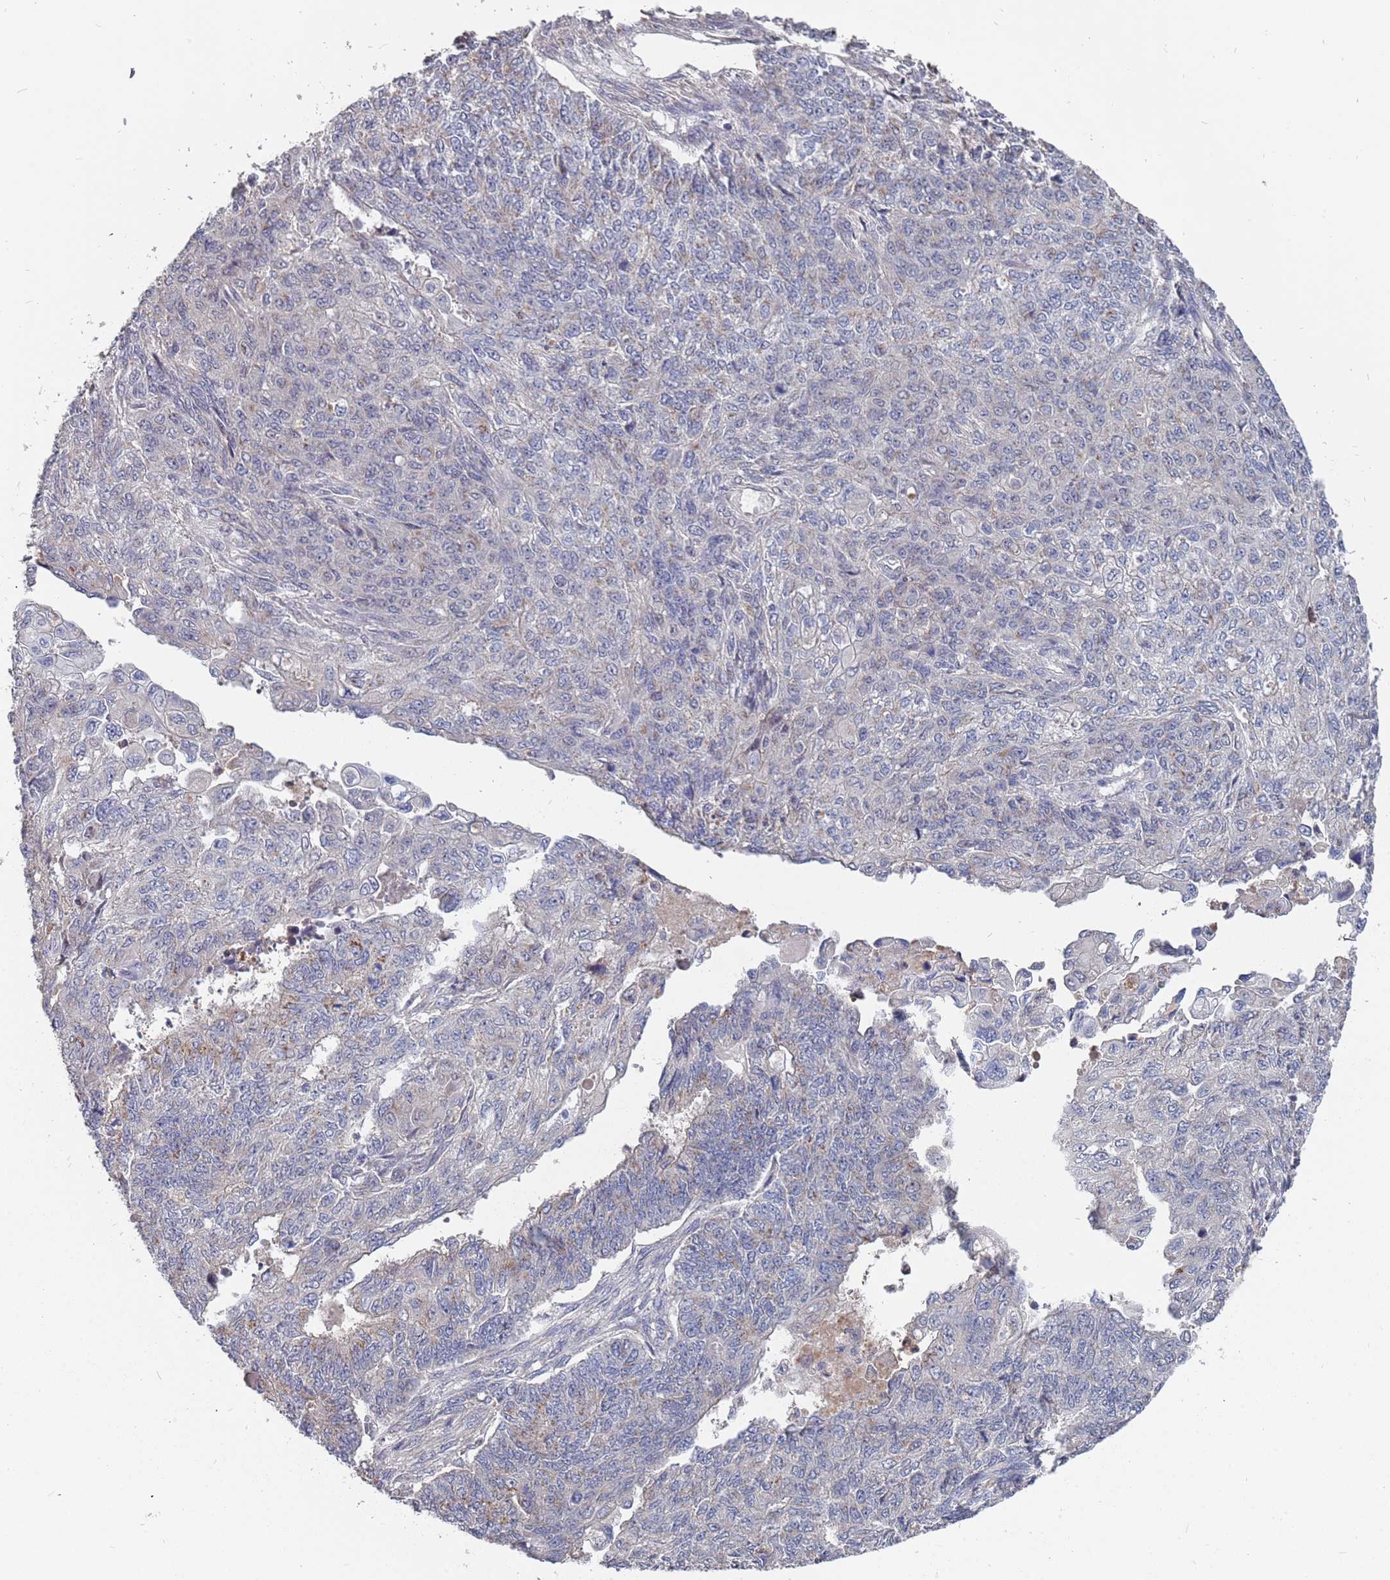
{"staining": {"intensity": "negative", "quantity": "none", "location": "none"}, "tissue": "endometrial cancer", "cell_type": "Tumor cells", "image_type": "cancer", "snomed": [{"axis": "morphology", "description": "Adenocarcinoma, NOS"}, {"axis": "topography", "description": "Endometrium"}], "caption": "Immunohistochemistry (IHC) histopathology image of neoplastic tissue: human endometrial cancer (adenocarcinoma) stained with DAB shows no significant protein expression in tumor cells.", "gene": "TCEANC2", "patient": {"sex": "female", "age": 32}}